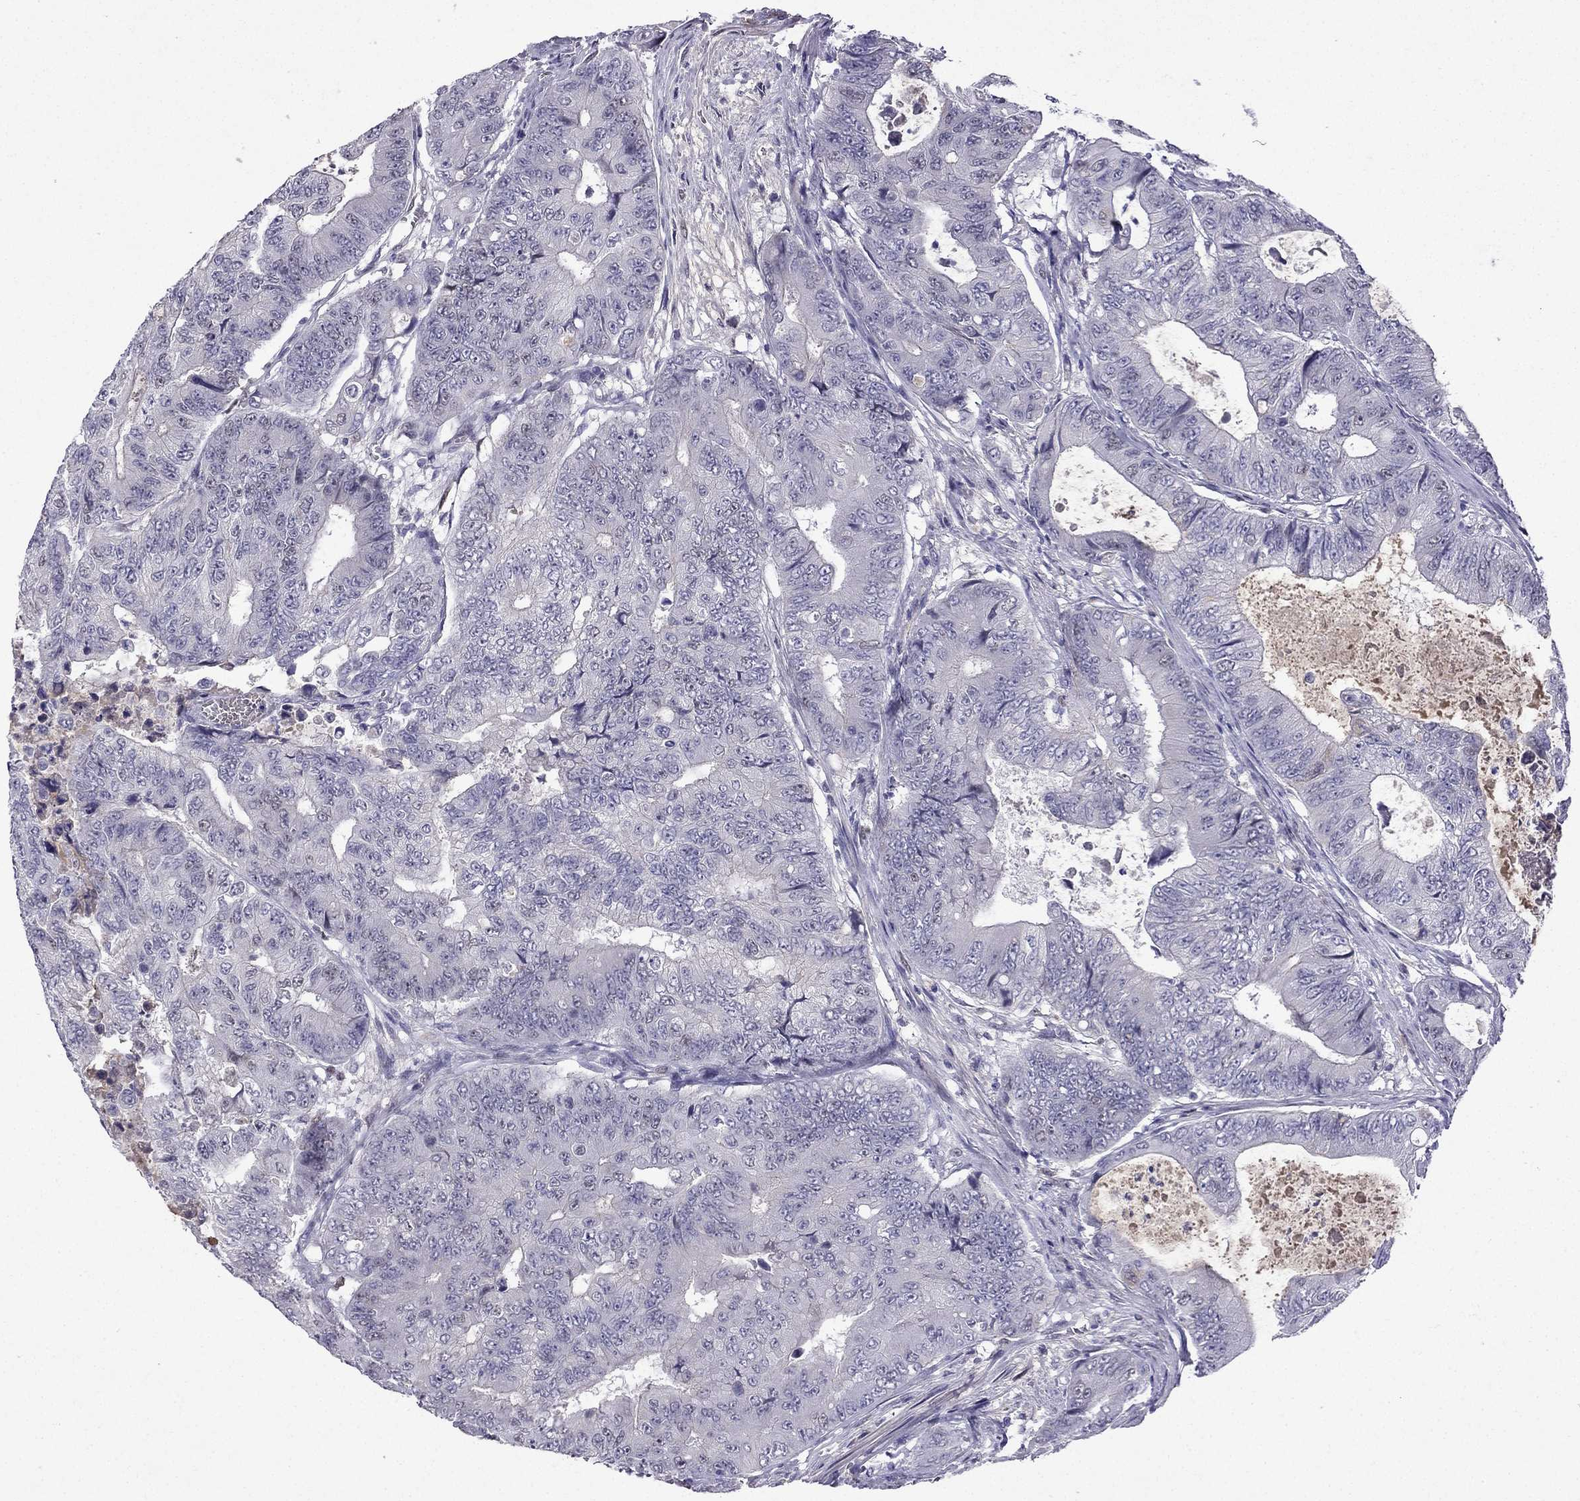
{"staining": {"intensity": "negative", "quantity": "none", "location": "none"}, "tissue": "colorectal cancer", "cell_type": "Tumor cells", "image_type": "cancer", "snomed": [{"axis": "morphology", "description": "Adenocarcinoma, NOS"}, {"axis": "topography", "description": "Colon"}], "caption": "Immunohistochemistry (IHC) image of neoplastic tissue: colorectal cancer (adenocarcinoma) stained with DAB (3,3'-diaminobenzidine) reveals no significant protein expression in tumor cells.", "gene": "UHRF1", "patient": {"sex": "female", "age": 48}}